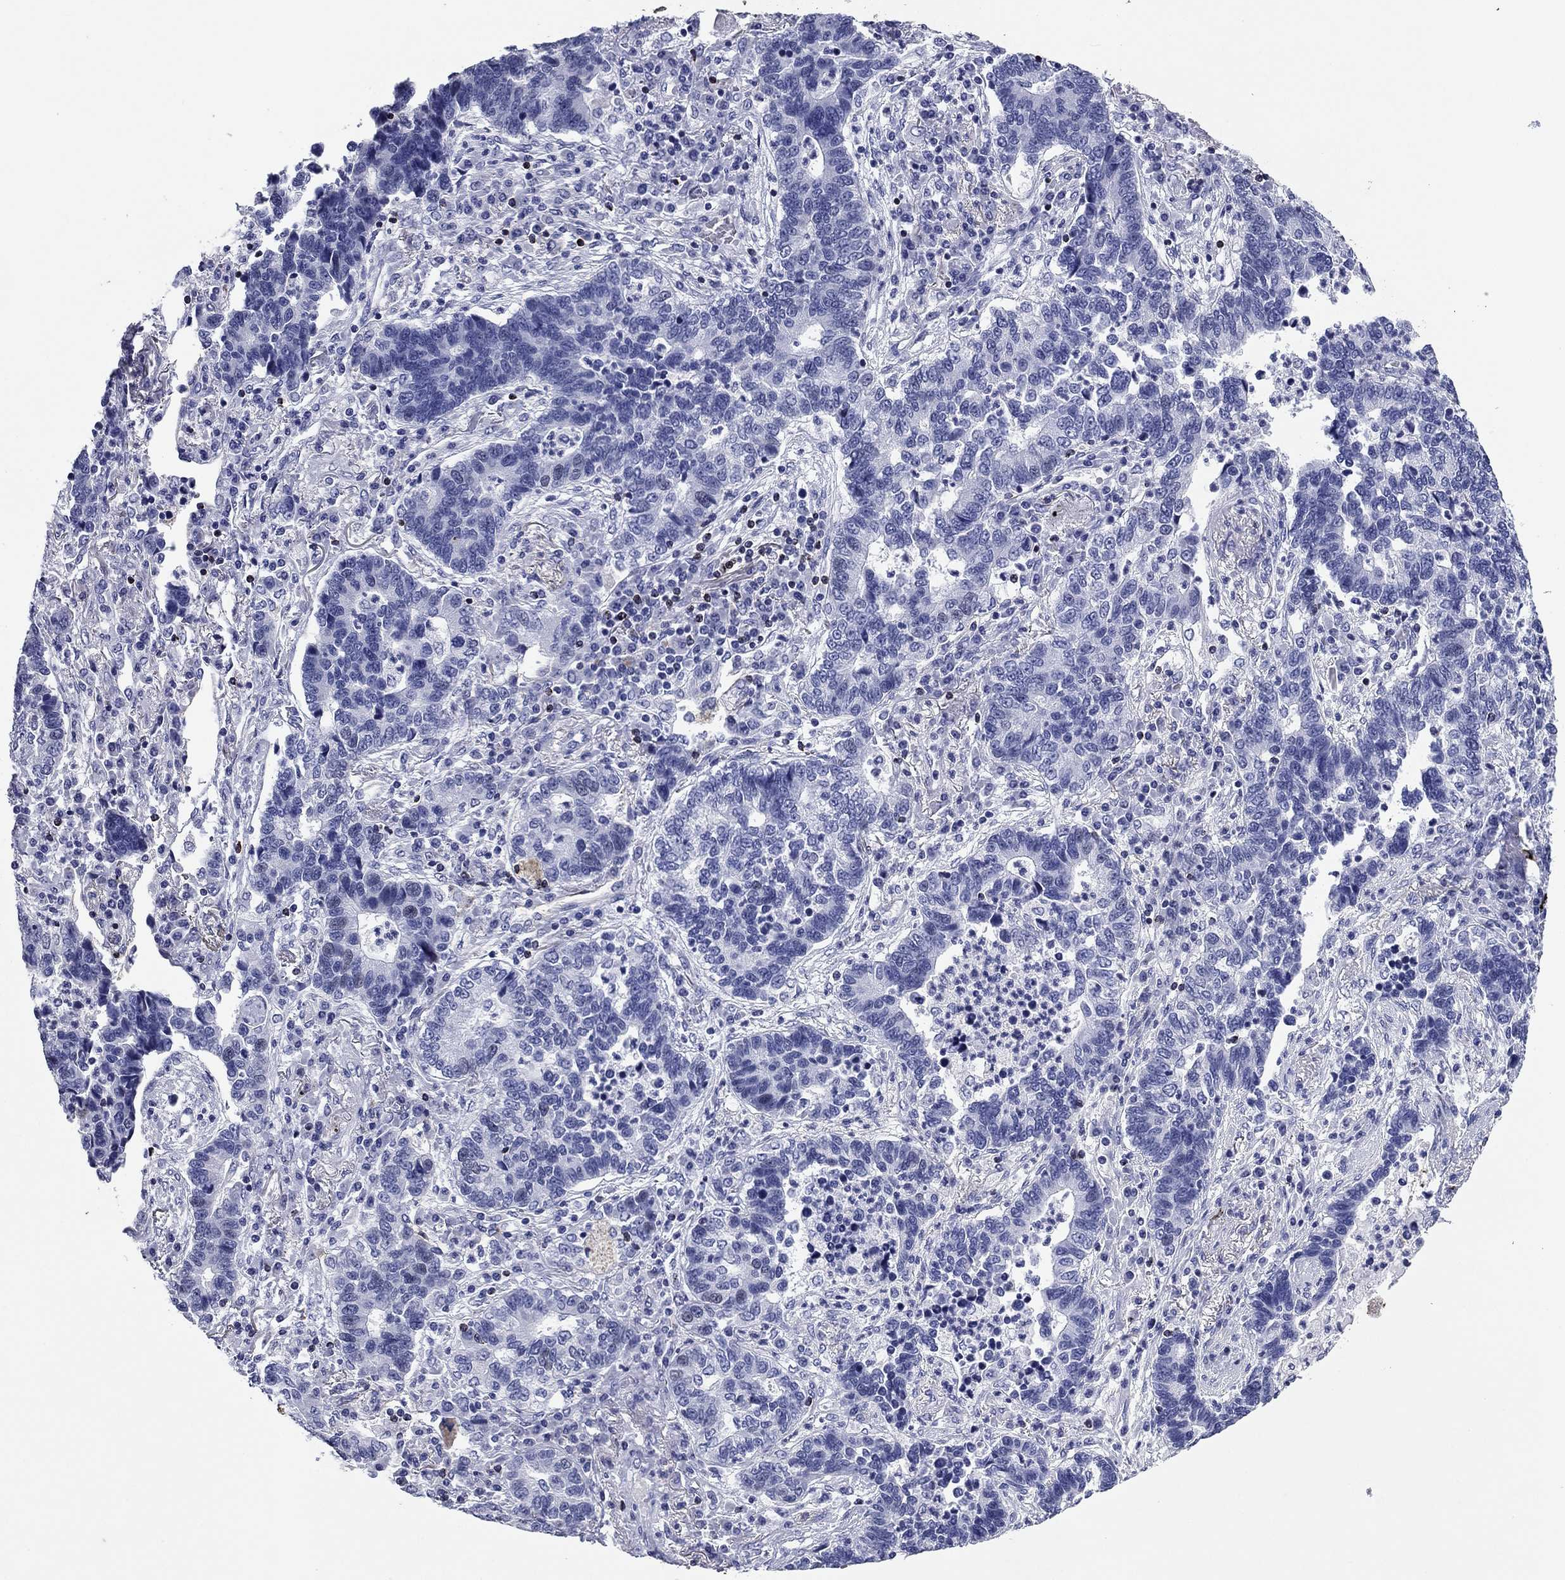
{"staining": {"intensity": "negative", "quantity": "none", "location": "none"}, "tissue": "lung cancer", "cell_type": "Tumor cells", "image_type": "cancer", "snomed": [{"axis": "morphology", "description": "Adenocarcinoma, NOS"}, {"axis": "topography", "description": "Lung"}], "caption": "Micrograph shows no protein positivity in tumor cells of lung adenocarcinoma tissue.", "gene": "GZMK", "patient": {"sex": "female", "age": 57}}